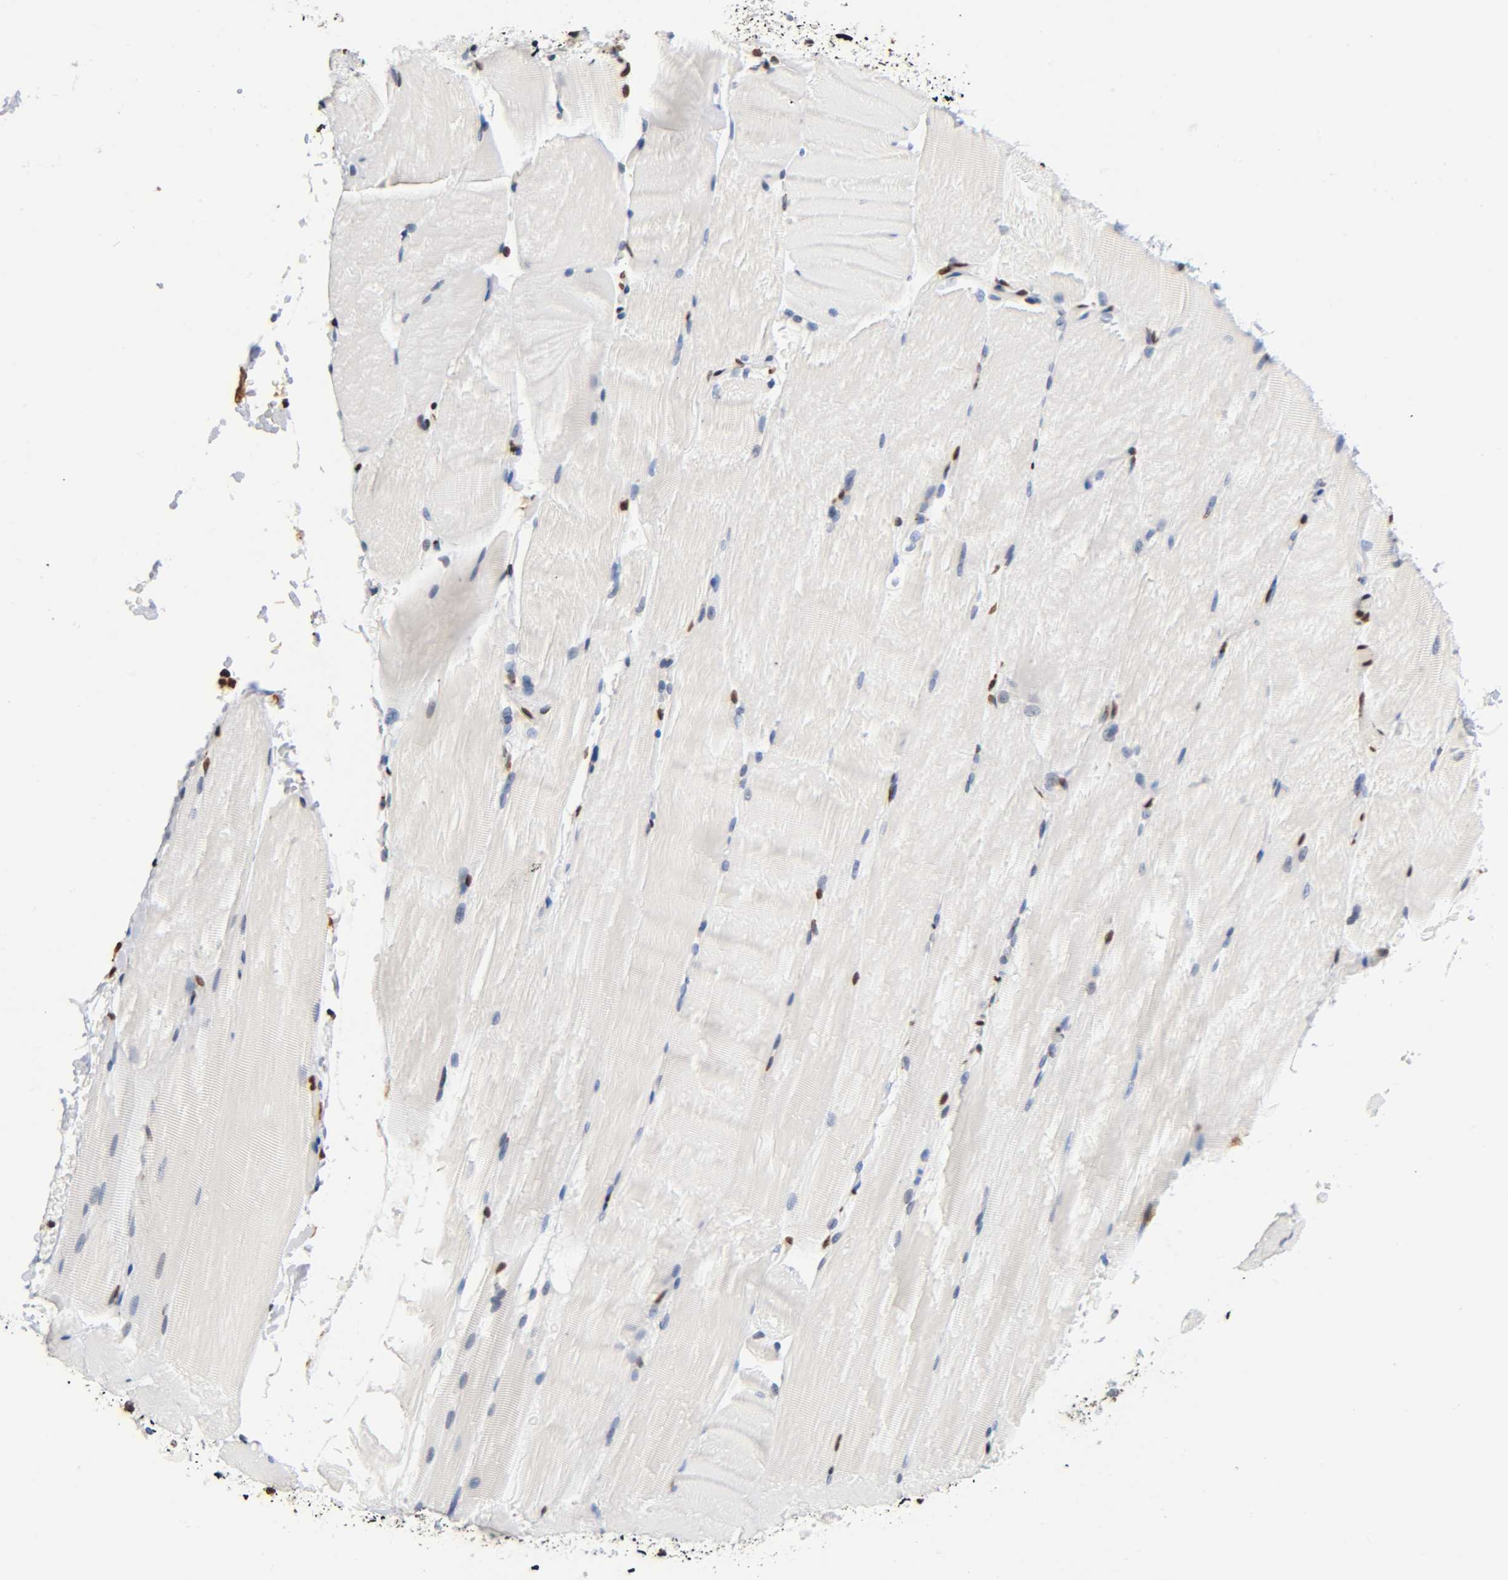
{"staining": {"intensity": "strong", "quantity": "25%-75%", "location": "nuclear"}, "tissue": "skeletal muscle", "cell_type": "Myocytes", "image_type": "normal", "snomed": [{"axis": "morphology", "description": "Normal tissue, NOS"}, {"axis": "topography", "description": "Skeletal muscle"}, {"axis": "topography", "description": "Parathyroid gland"}], "caption": "Brown immunohistochemical staining in benign skeletal muscle exhibits strong nuclear positivity in about 25%-75% of myocytes. Nuclei are stained in blue.", "gene": "HOXA6", "patient": {"sex": "female", "age": 37}}